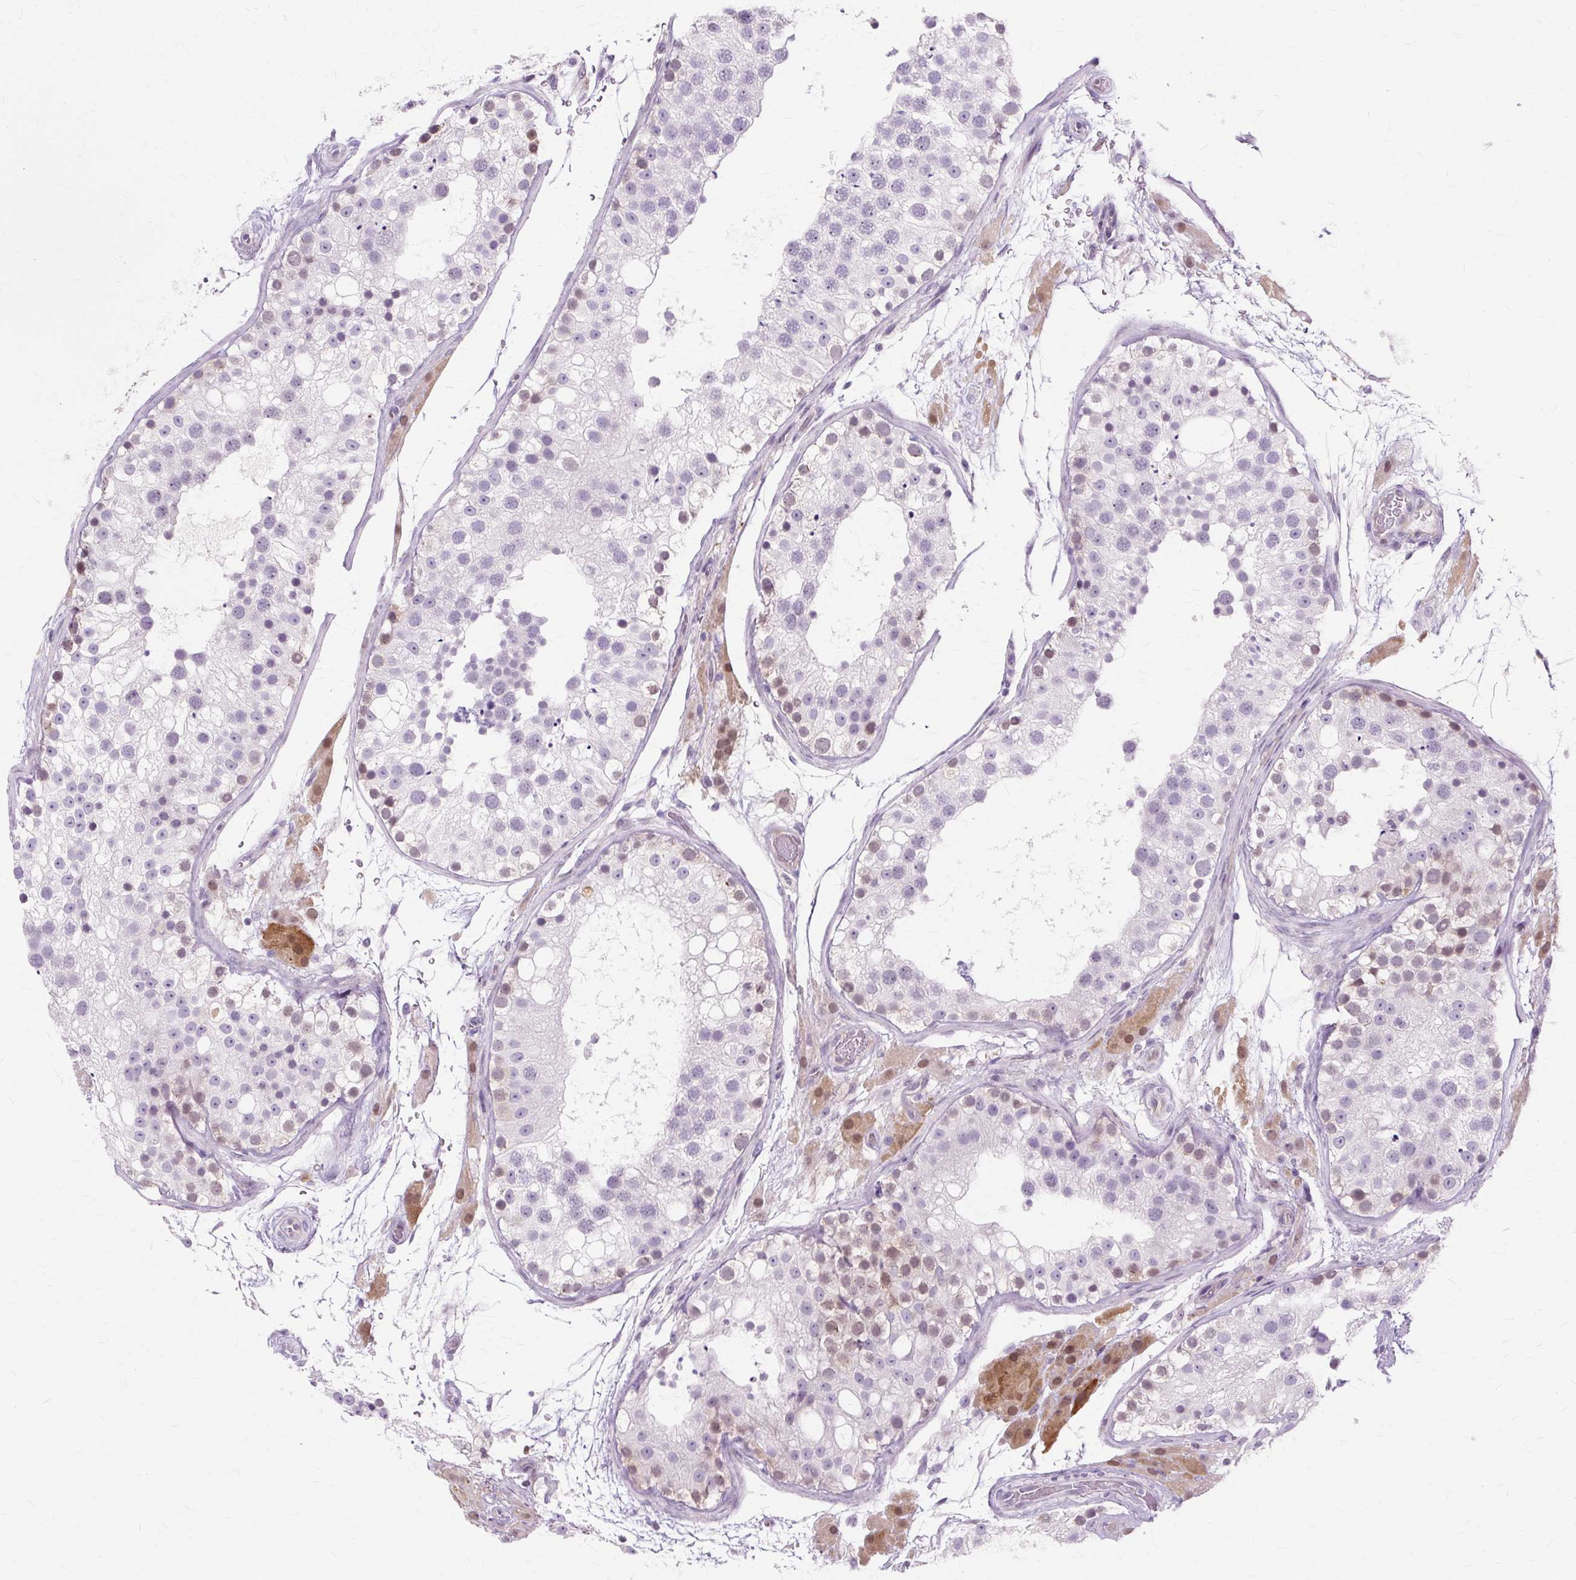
{"staining": {"intensity": "moderate", "quantity": "<25%", "location": "cytoplasmic/membranous,nuclear"}, "tissue": "testis", "cell_type": "Cells in seminiferous ducts", "image_type": "normal", "snomed": [{"axis": "morphology", "description": "Normal tissue, NOS"}, {"axis": "topography", "description": "Testis"}], "caption": "Testis stained with a brown dye shows moderate cytoplasmic/membranous,nuclear positive expression in about <25% of cells in seminiferous ducts.", "gene": "ZNF35", "patient": {"sex": "male", "age": 26}}